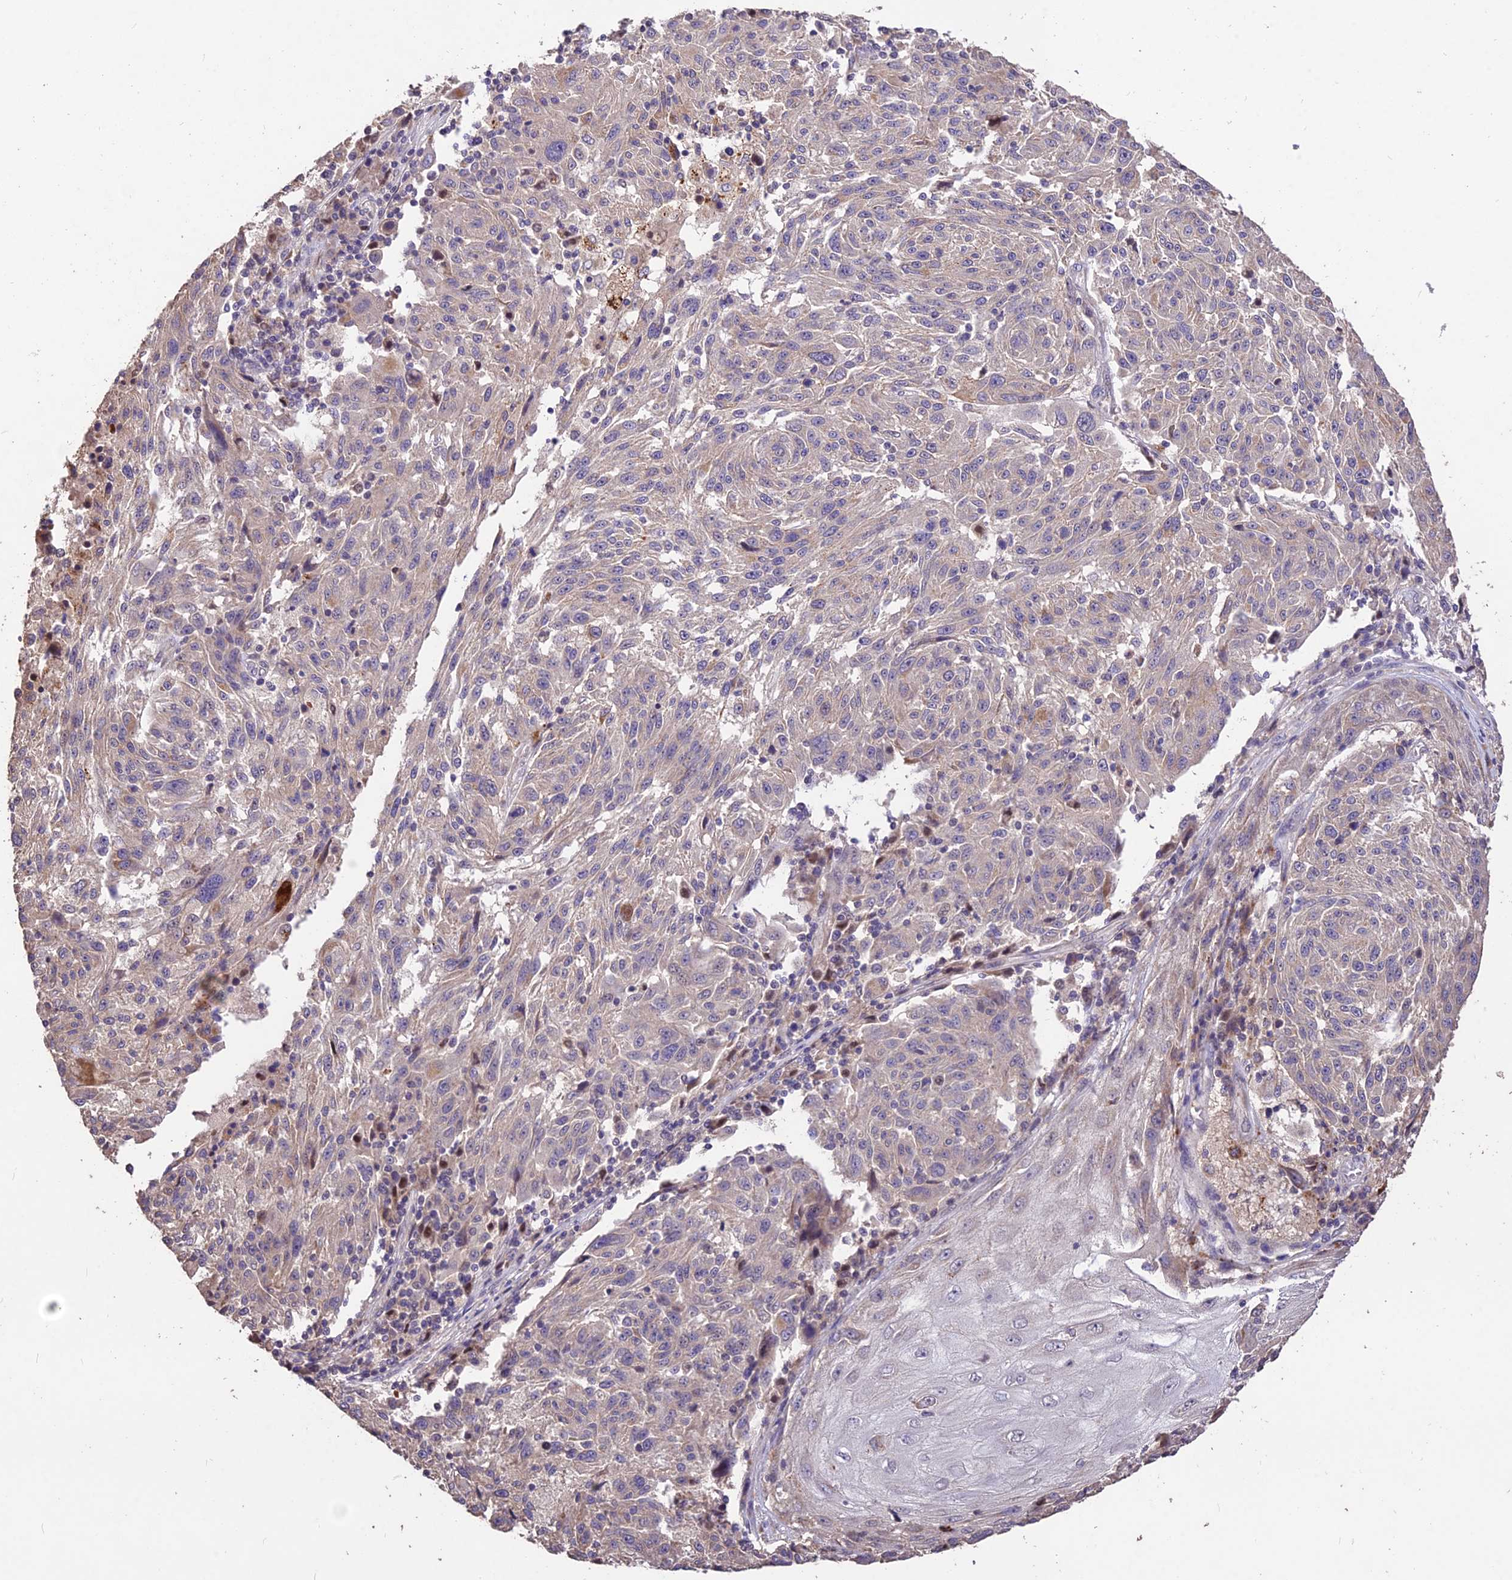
{"staining": {"intensity": "weak", "quantity": "25%-75%", "location": "cytoplasmic/membranous"}, "tissue": "melanoma", "cell_type": "Tumor cells", "image_type": "cancer", "snomed": [{"axis": "morphology", "description": "Malignant melanoma, NOS"}, {"axis": "topography", "description": "Skin"}], "caption": "Protein analysis of melanoma tissue exhibits weak cytoplasmic/membranous staining in approximately 25%-75% of tumor cells.", "gene": "SDHD", "patient": {"sex": "male", "age": 53}}